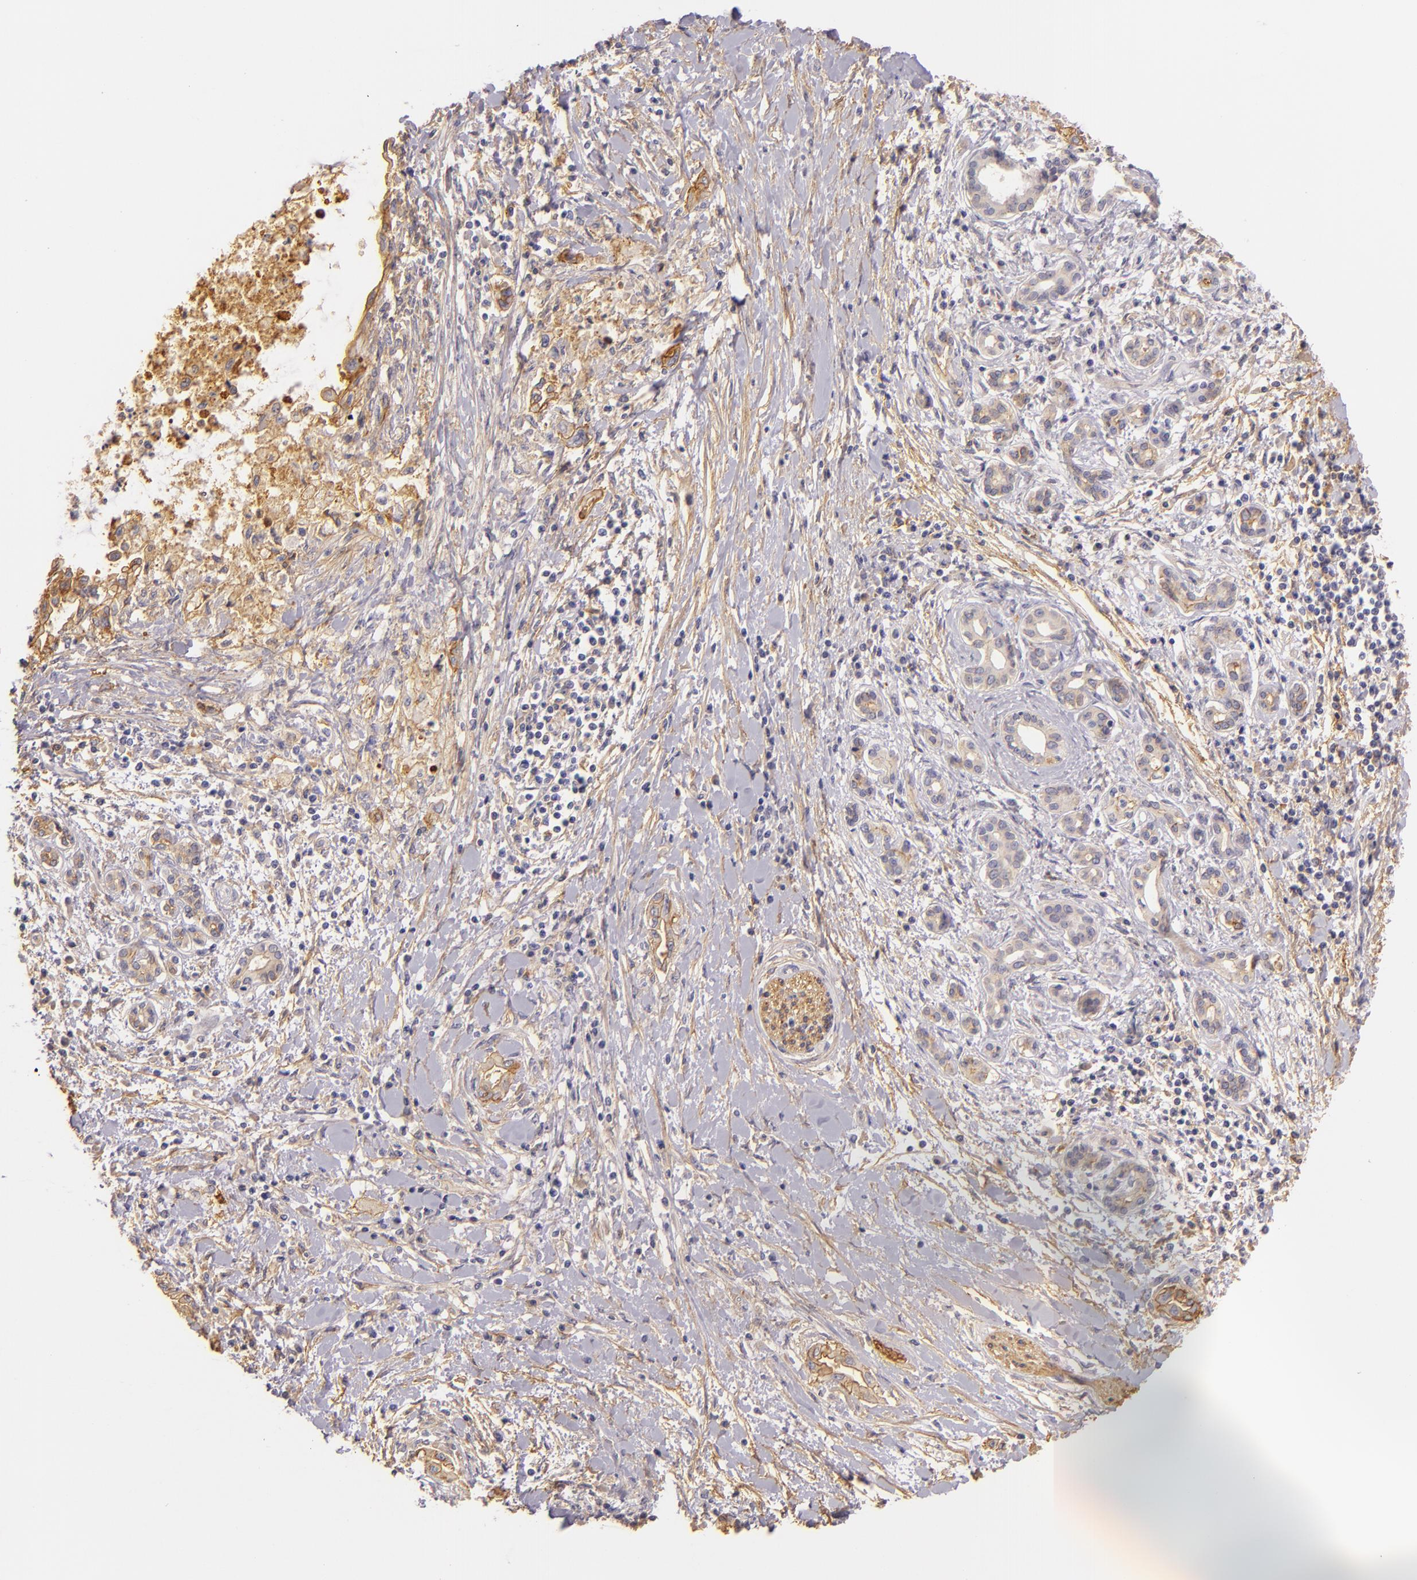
{"staining": {"intensity": "weak", "quantity": "<25%", "location": "cytoplasmic/membranous"}, "tissue": "pancreatic cancer", "cell_type": "Tumor cells", "image_type": "cancer", "snomed": [{"axis": "morphology", "description": "Adenocarcinoma, NOS"}, {"axis": "topography", "description": "Pancreas"}], "caption": "This is an immunohistochemistry (IHC) image of adenocarcinoma (pancreatic). There is no positivity in tumor cells.", "gene": "CTSF", "patient": {"sex": "female", "age": 64}}